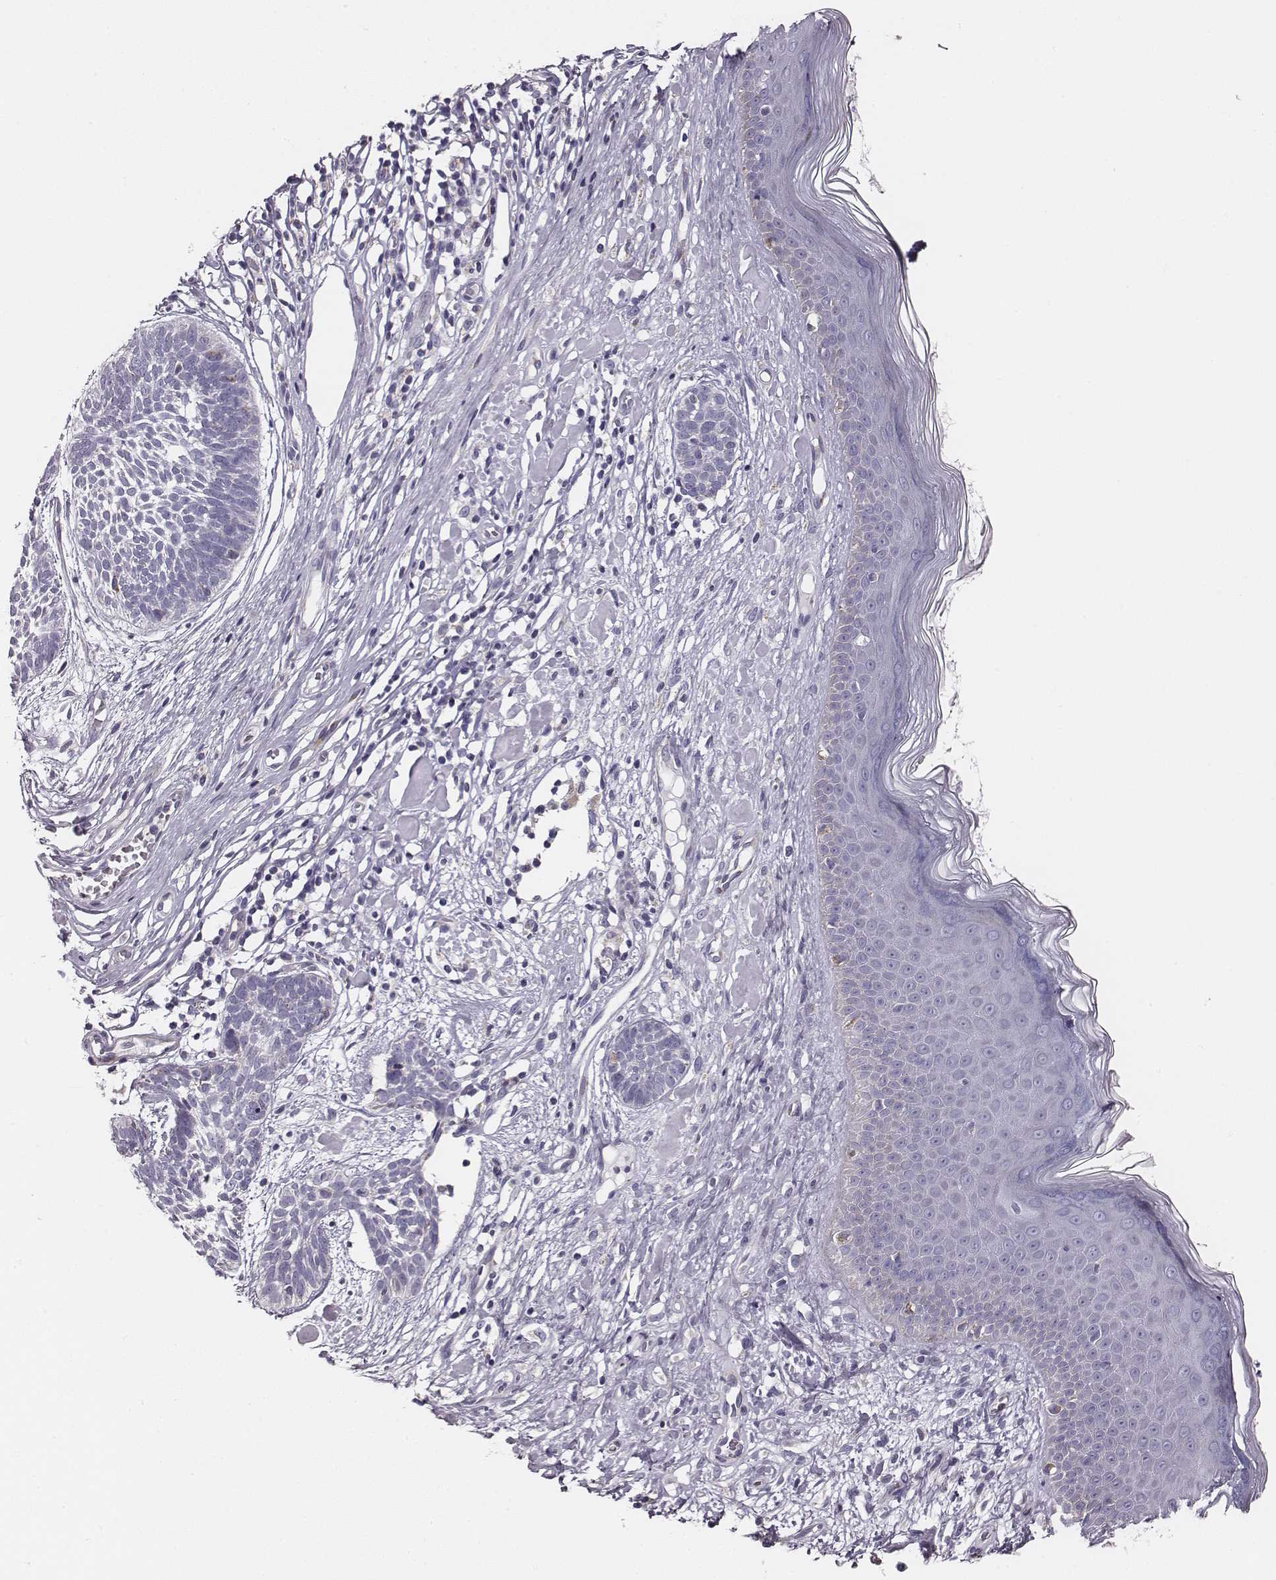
{"staining": {"intensity": "negative", "quantity": "none", "location": "none"}, "tissue": "skin cancer", "cell_type": "Tumor cells", "image_type": "cancer", "snomed": [{"axis": "morphology", "description": "Basal cell carcinoma"}, {"axis": "topography", "description": "Skin"}], "caption": "DAB (3,3'-diaminobenzidine) immunohistochemical staining of human basal cell carcinoma (skin) demonstrates no significant positivity in tumor cells. Brightfield microscopy of immunohistochemistry stained with DAB (brown) and hematoxylin (blue), captured at high magnification.", "gene": "UBL4B", "patient": {"sex": "male", "age": 85}}